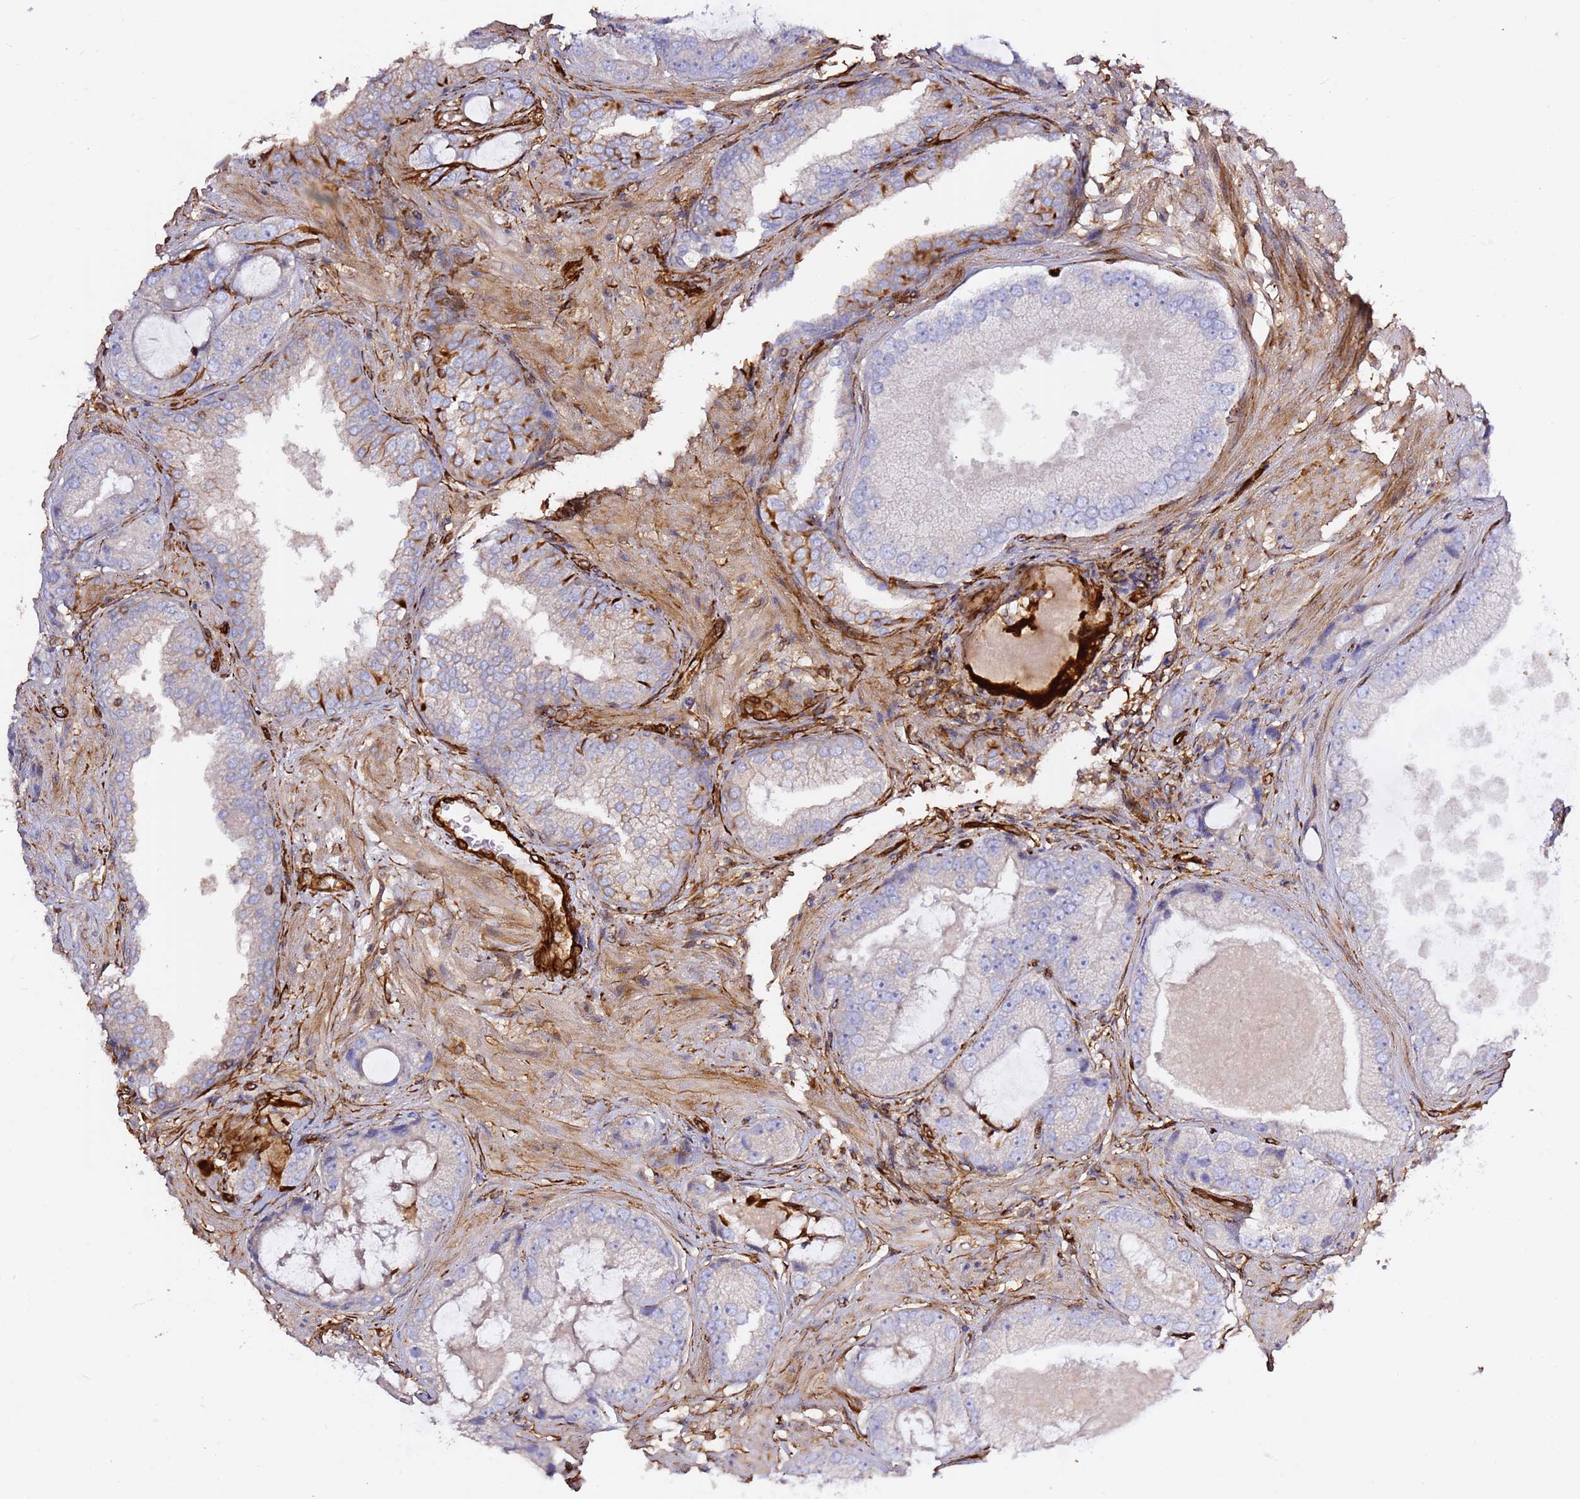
{"staining": {"intensity": "negative", "quantity": "none", "location": "none"}, "tissue": "prostate cancer", "cell_type": "Tumor cells", "image_type": "cancer", "snomed": [{"axis": "morphology", "description": "Adenocarcinoma, High grade"}, {"axis": "topography", "description": "Prostate"}], "caption": "A high-resolution photomicrograph shows IHC staining of prostate cancer (high-grade adenocarcinoma), which displays no significant expression in tumor cells. (Immunohistochemistry, brightfield microscopy, high magnification).", "gene": "MRGPRE", "patient": {"sex": "male", "age": 59}}